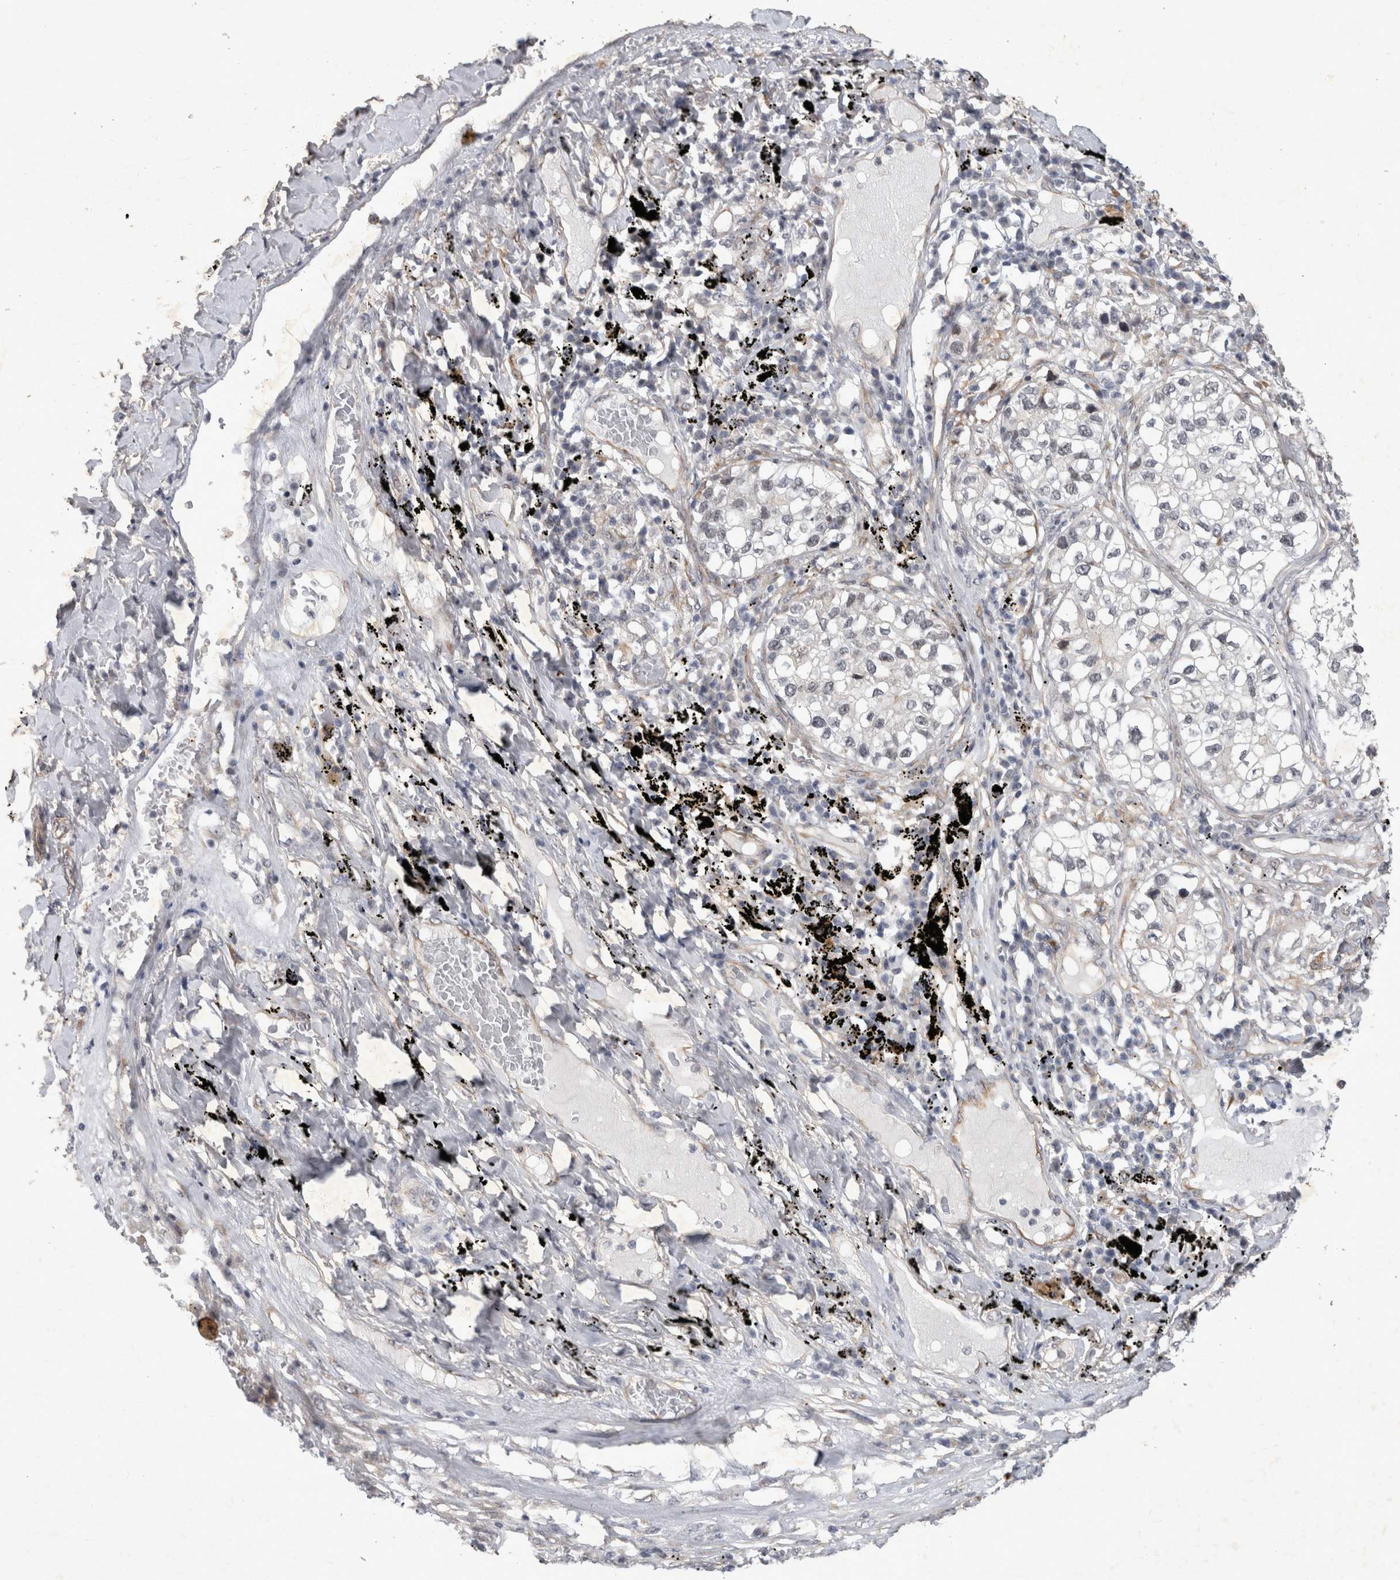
{"staining": {"intensity": "negative", "quantity": "none", "location": "none"}, "tissue": "lung cancer", "cell_type": "Tumor cells", "image_type": "cancer", "snomed": [{"axis": "morphology", "description": "Adenocarcinoma, NOS"}, {"axis": "topography", "description": "Lung"}], "caption": "A micrograph of human lung cancer (adenocarcinoma) is negative for staining in tumor cells.", "gene": "PARP11", "patient": {"sex": "male", "age": 63}}